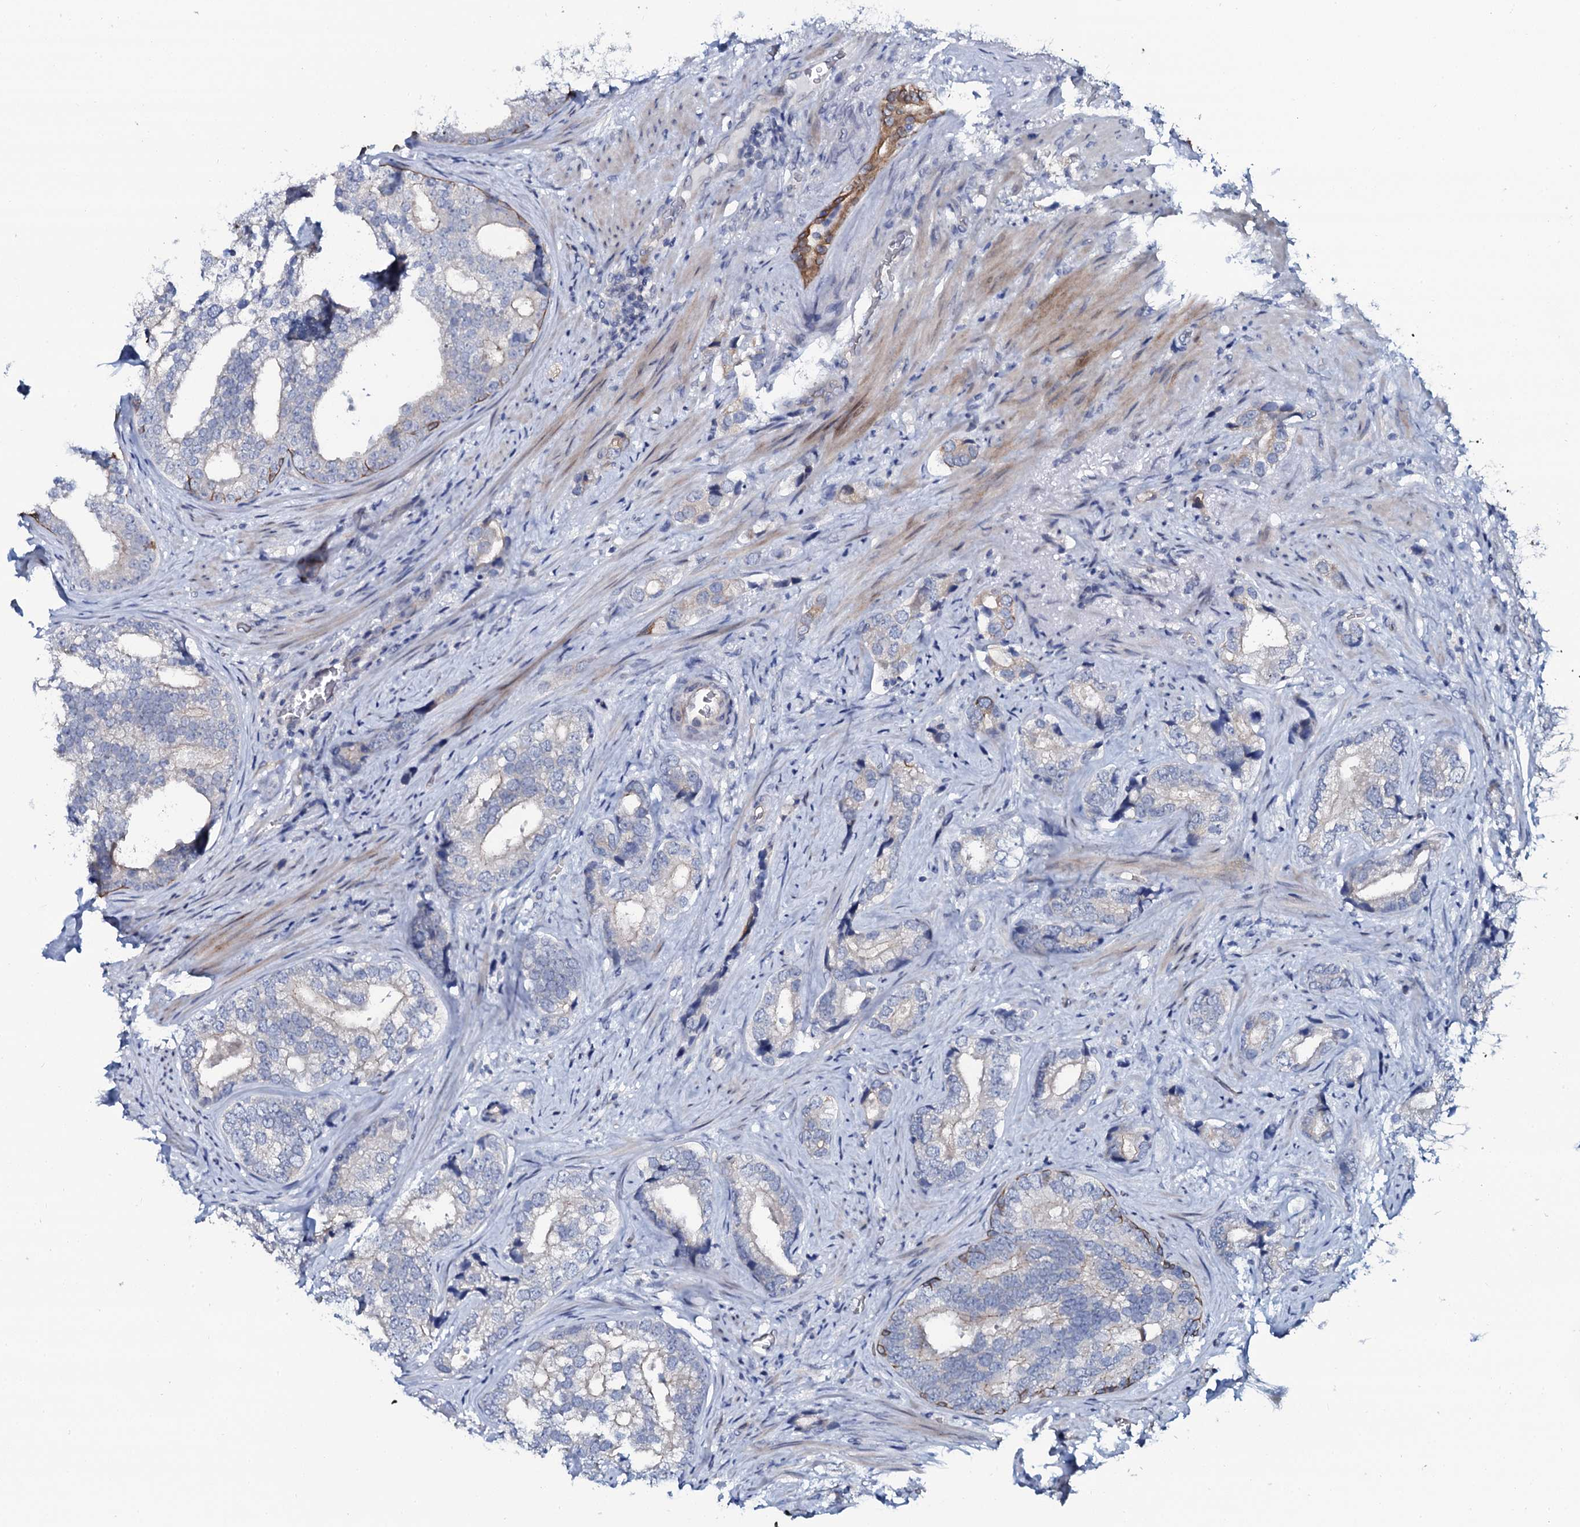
{"staining": {"intensity": "negative", "quantity": "none", "location": "none"}, "tissue": "prostate cancer", "cell_type": "Tumor cells", "image_type": "cancer", "snomed": [{"axis": "morphology", "description": "Adenocarcinoma, High grade"}, {"axis": "topography", "description": "Prostate"}], "caption": "The immunohistochemistry (IHC) photomicrograph has no significant expression in tumor cells of adenocarcinoma (high-grade) (prostate) tissue. The staining was performed using DAB (3,3'-diaminobenzidine) to visualize the protein expression in brown, while the nuclei were stained in blue with hematoxylin (Magnification: 20x).", "gene": "C10orf88", "patient": {"sex": "male", "age": 75}}